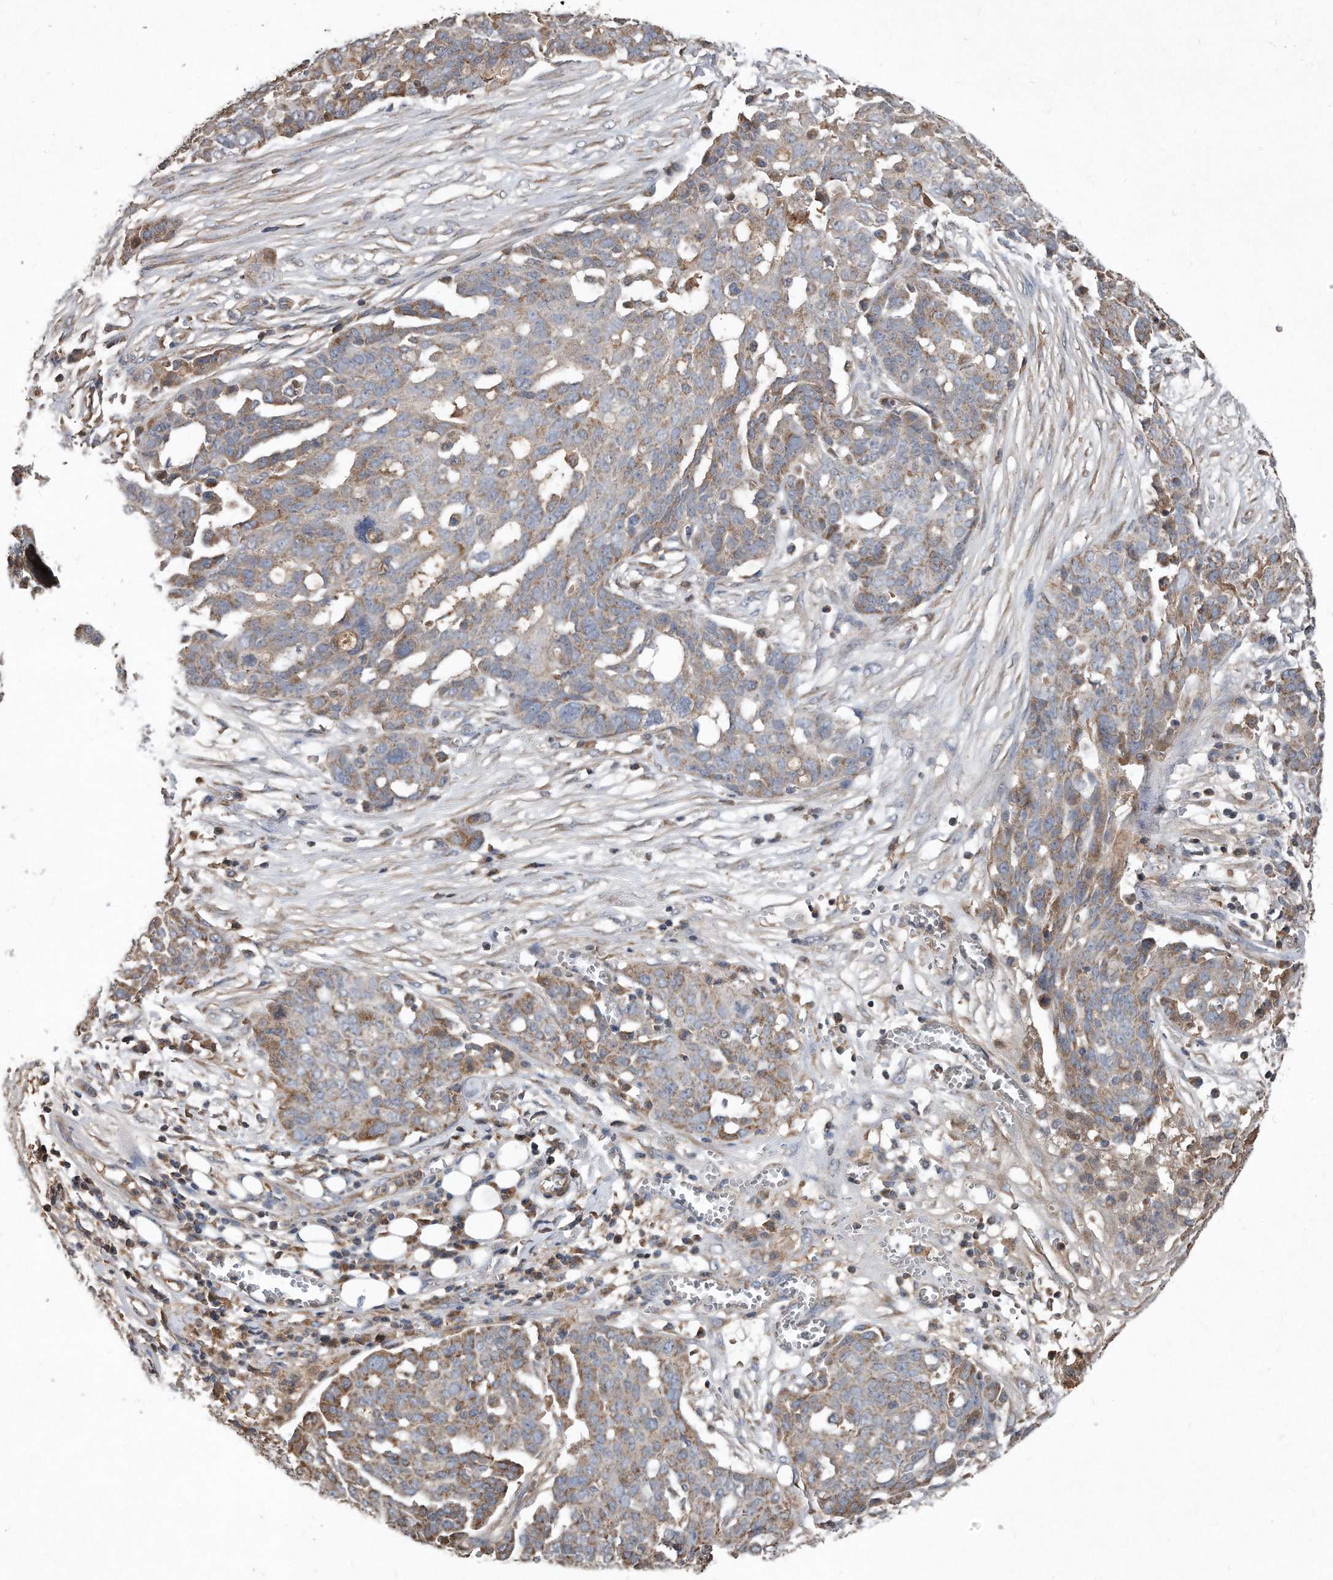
{"staining": {"intensity": "moderate", "quantity": "25%-75%", "location": "cytoplasmic/membranous"}, "tissue": "ovarian cancer", "cell_type": "Tumor cells", "image_type": "cancer", "snomed": [{"axis": "morphology", "description": "Cystadenocarcinoma, serous, NOS"}, {"axis": "topography", "description": "Soft tissue"}, {"axis": "topography", "description": "Ovary"}], "caption": "Ovarian cancer (serous cystadenocarcinoma) stained with DAB (3,3'-diaminobenzidine) IHC displays medium levels of moderate cytoplasmic/membranous positivity in approximately 25%-75% of tumor cells.", "gene": "SDHA", "patient": {"sex": "female", "age": 57}}